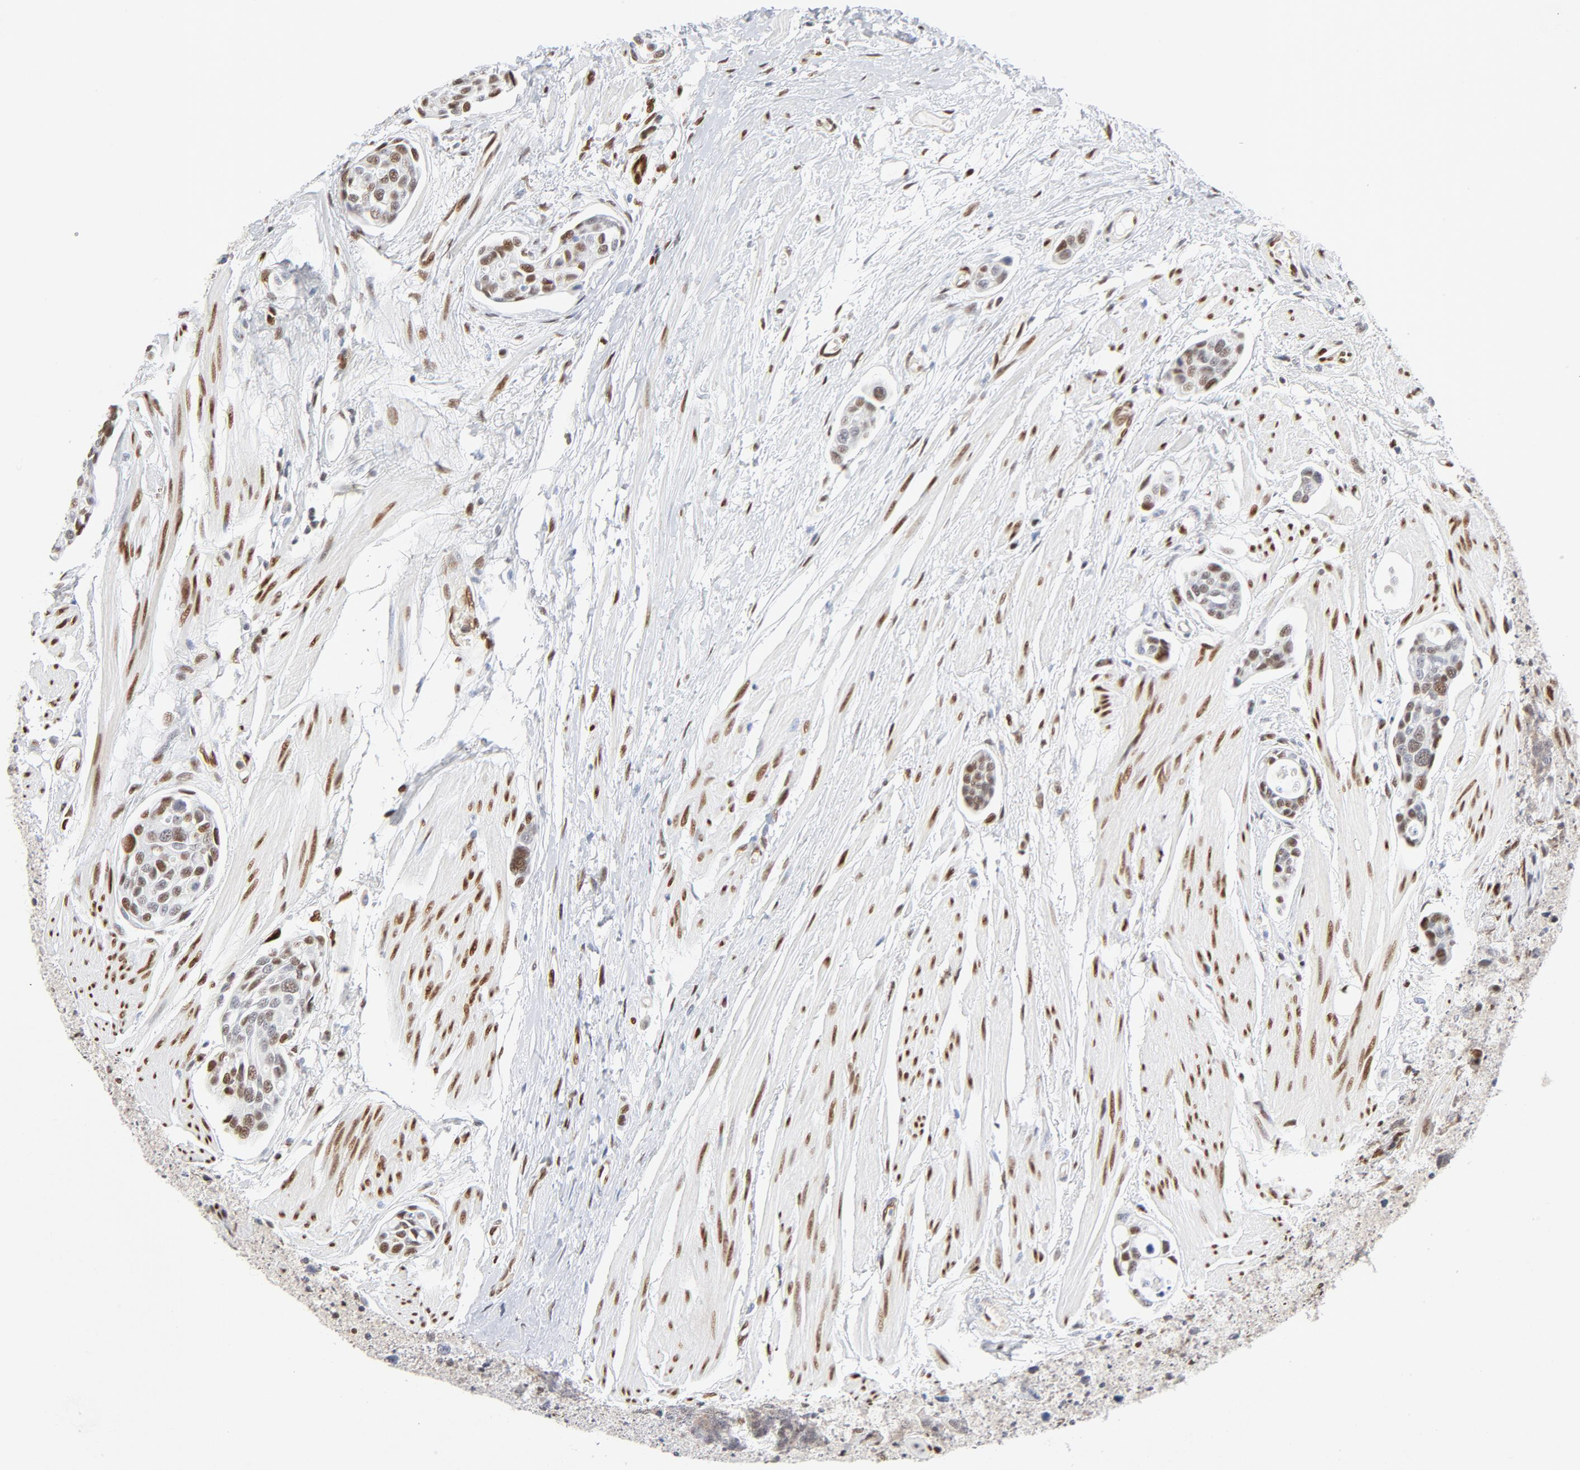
{"staining": {"intensity": "moderate", "quantity": ">75%", "location": "nuclear"}, "tissue": "urothelial cancer", "cell_type": "Tumor cells", "image_type": "cancer", "snomed": [{"axis": "morphology", "description": "Urothelial carcinoma, High grade"}, {"axis": "topography", "description": "Urinary bladder"}], "caption": "Urothelial carcinoma (high-grade) stained with DAB (3,3'-diaminobenzidine) IHC shows medium levels of moderate nuclear expression in approximately >75% of tumor cells.", "gene": "MEF2A", "patient": {"sex": "male", "age": 78}}